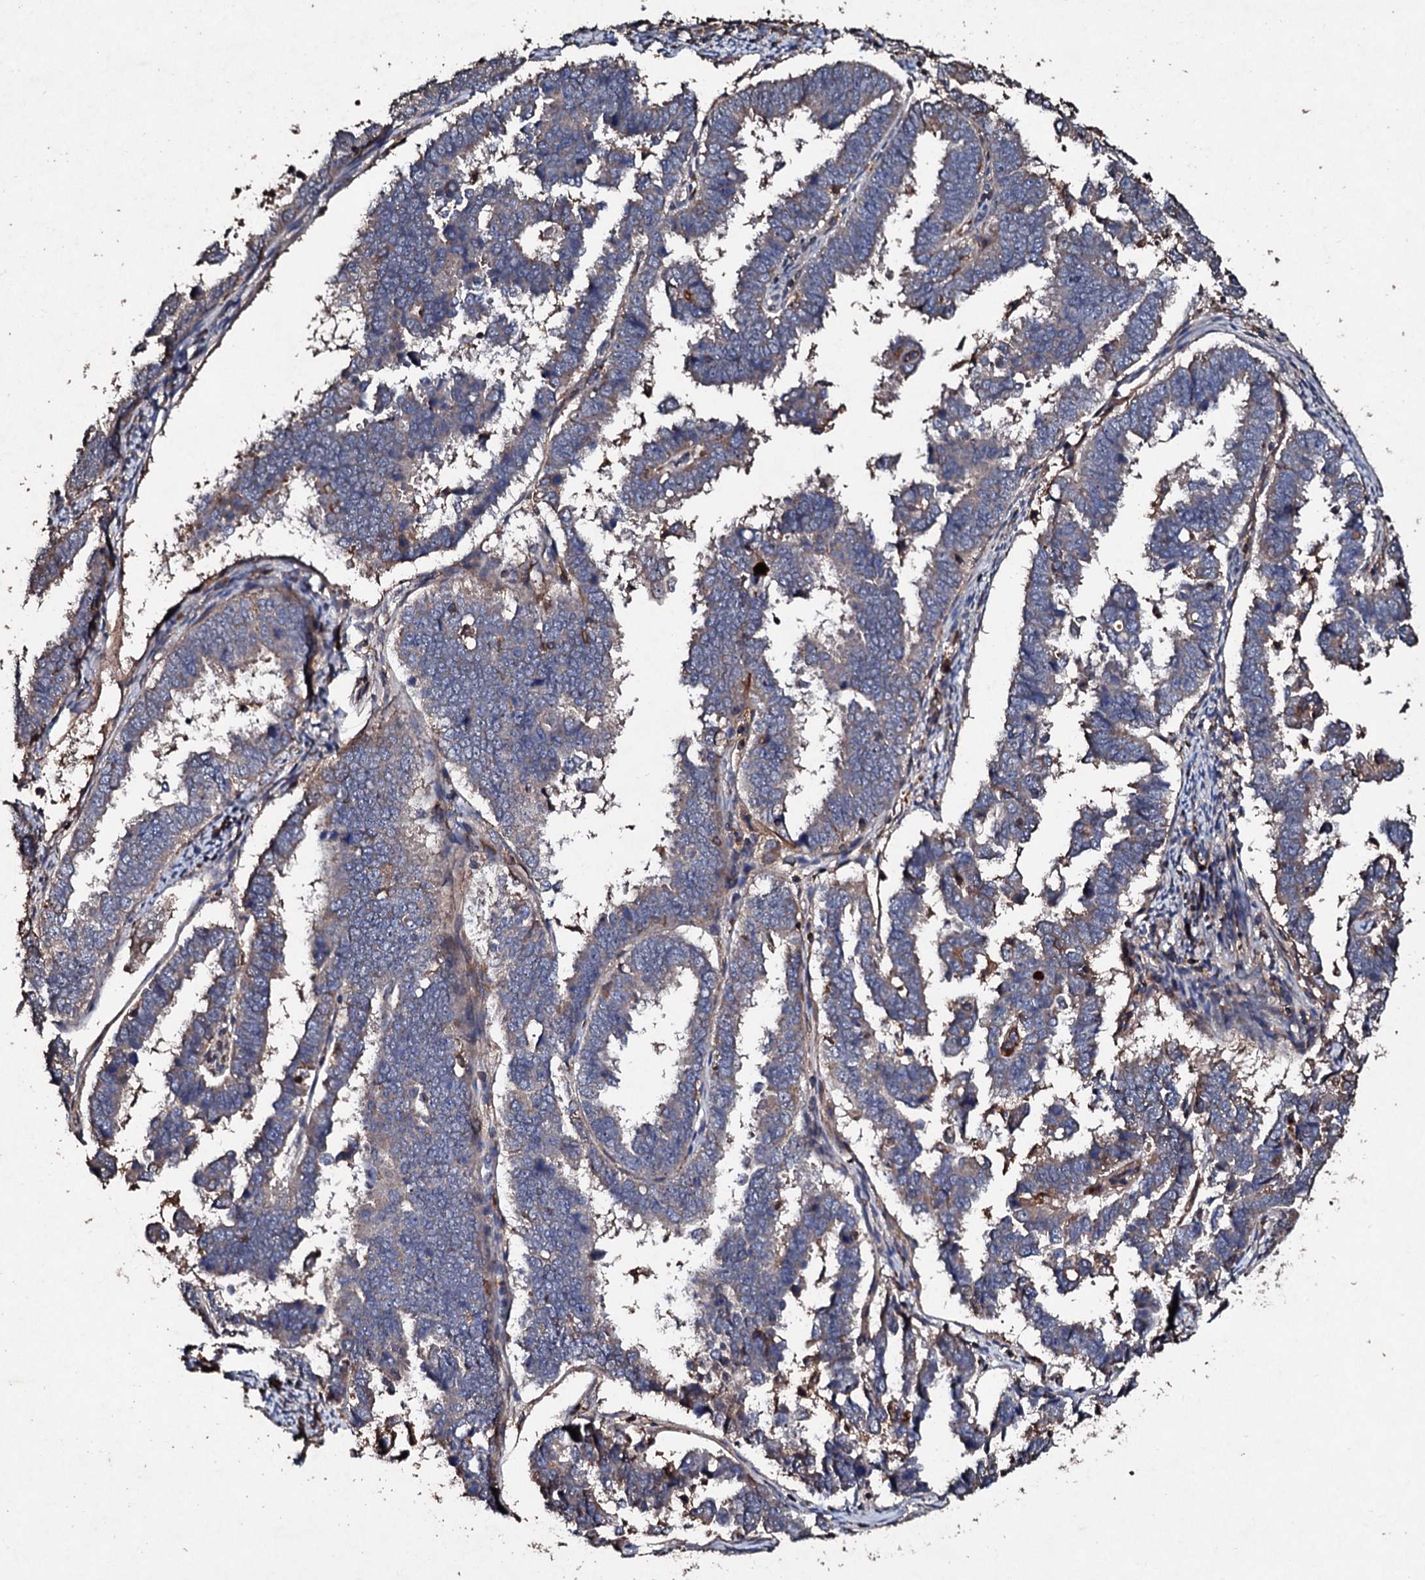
{"staining": {"intensity": "weak", "quantity": "25%-75%", "location": "cytoplasmic/membranous"}, "tissue": "endometrial cancer", "cell_type": "Tumor cells", "image_type": "cancer", "snomed": [{"axis": "morphology", "description": "Adenocarcinoma, NOS"}, {"axis": "topography", "description": "Endometrium"}], "caption": "DAB (3,3'-diaminobenzidine) immunohistochemical staining of human endometrial cancer (adenocarcinoma) reveals weak cytoplasmic/membranous protein staining in about 25%-75% of tumor cells.", "gene": "KERA", "patient": {"sex": "female", "age": 75}}